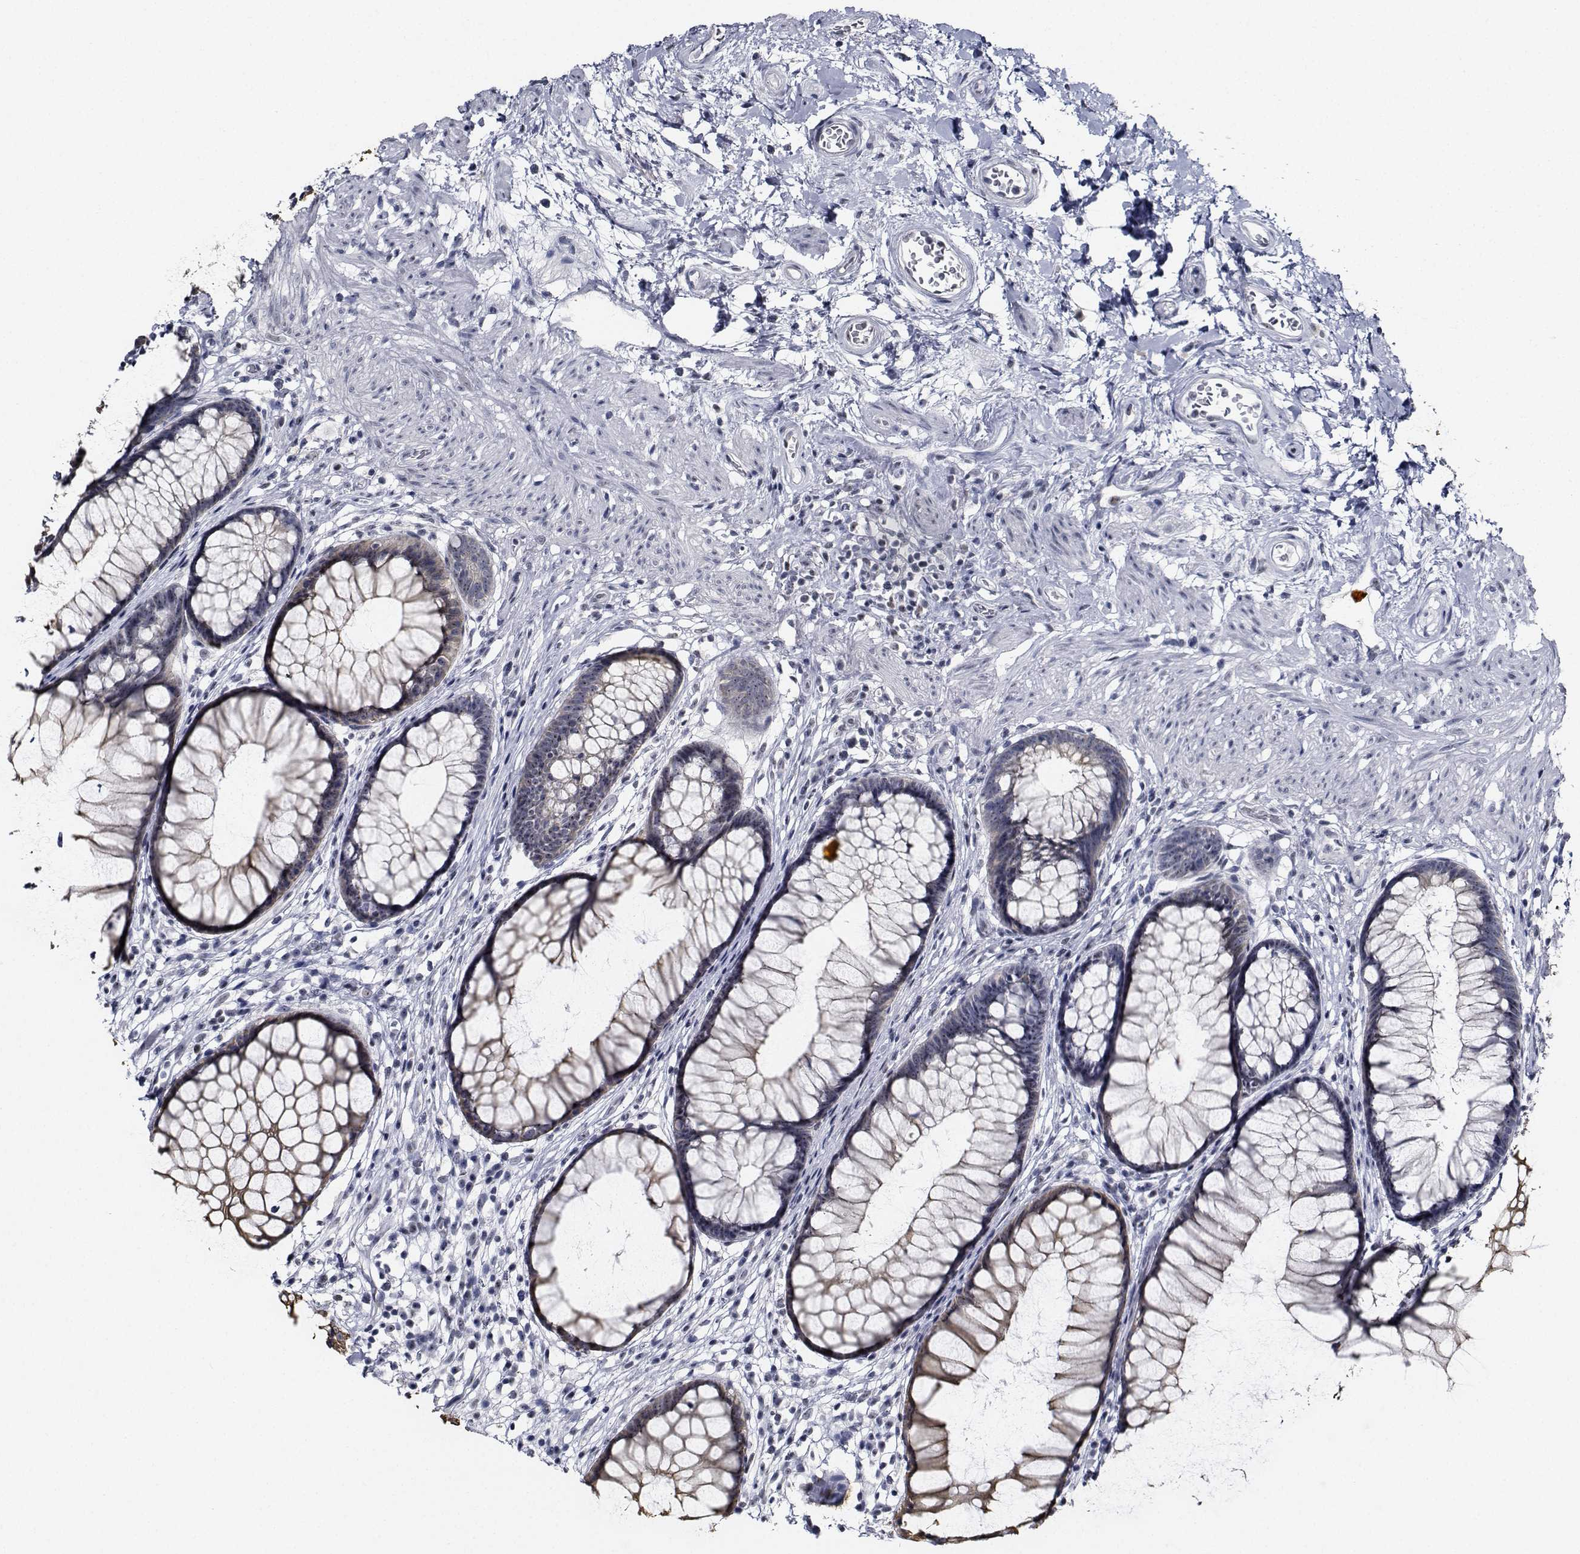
{"staining": {"intensity": "weak", "quantity": "<25%", "location": "nuclear"}, "tissue": "rectum", "cell_type": "Glandular cells", "image_type": "normal", "snomed": [{"axis": "morphology", "description": "Normal tissue, NOS"}, {"axis": "topography", "description": "Smooth muscle"}, {"axis": "topography", "description": "Rectum"}], "caption": "An immunohistochemistry micrograph of benign rectum is shown. There is no staining in glandular cells of rectum. (Brightfield microscopy of DAB immunohistochemistry (IHC) at high magnification).", "gene": "NVL", "patient": {"sex": "male", "age": 53}}